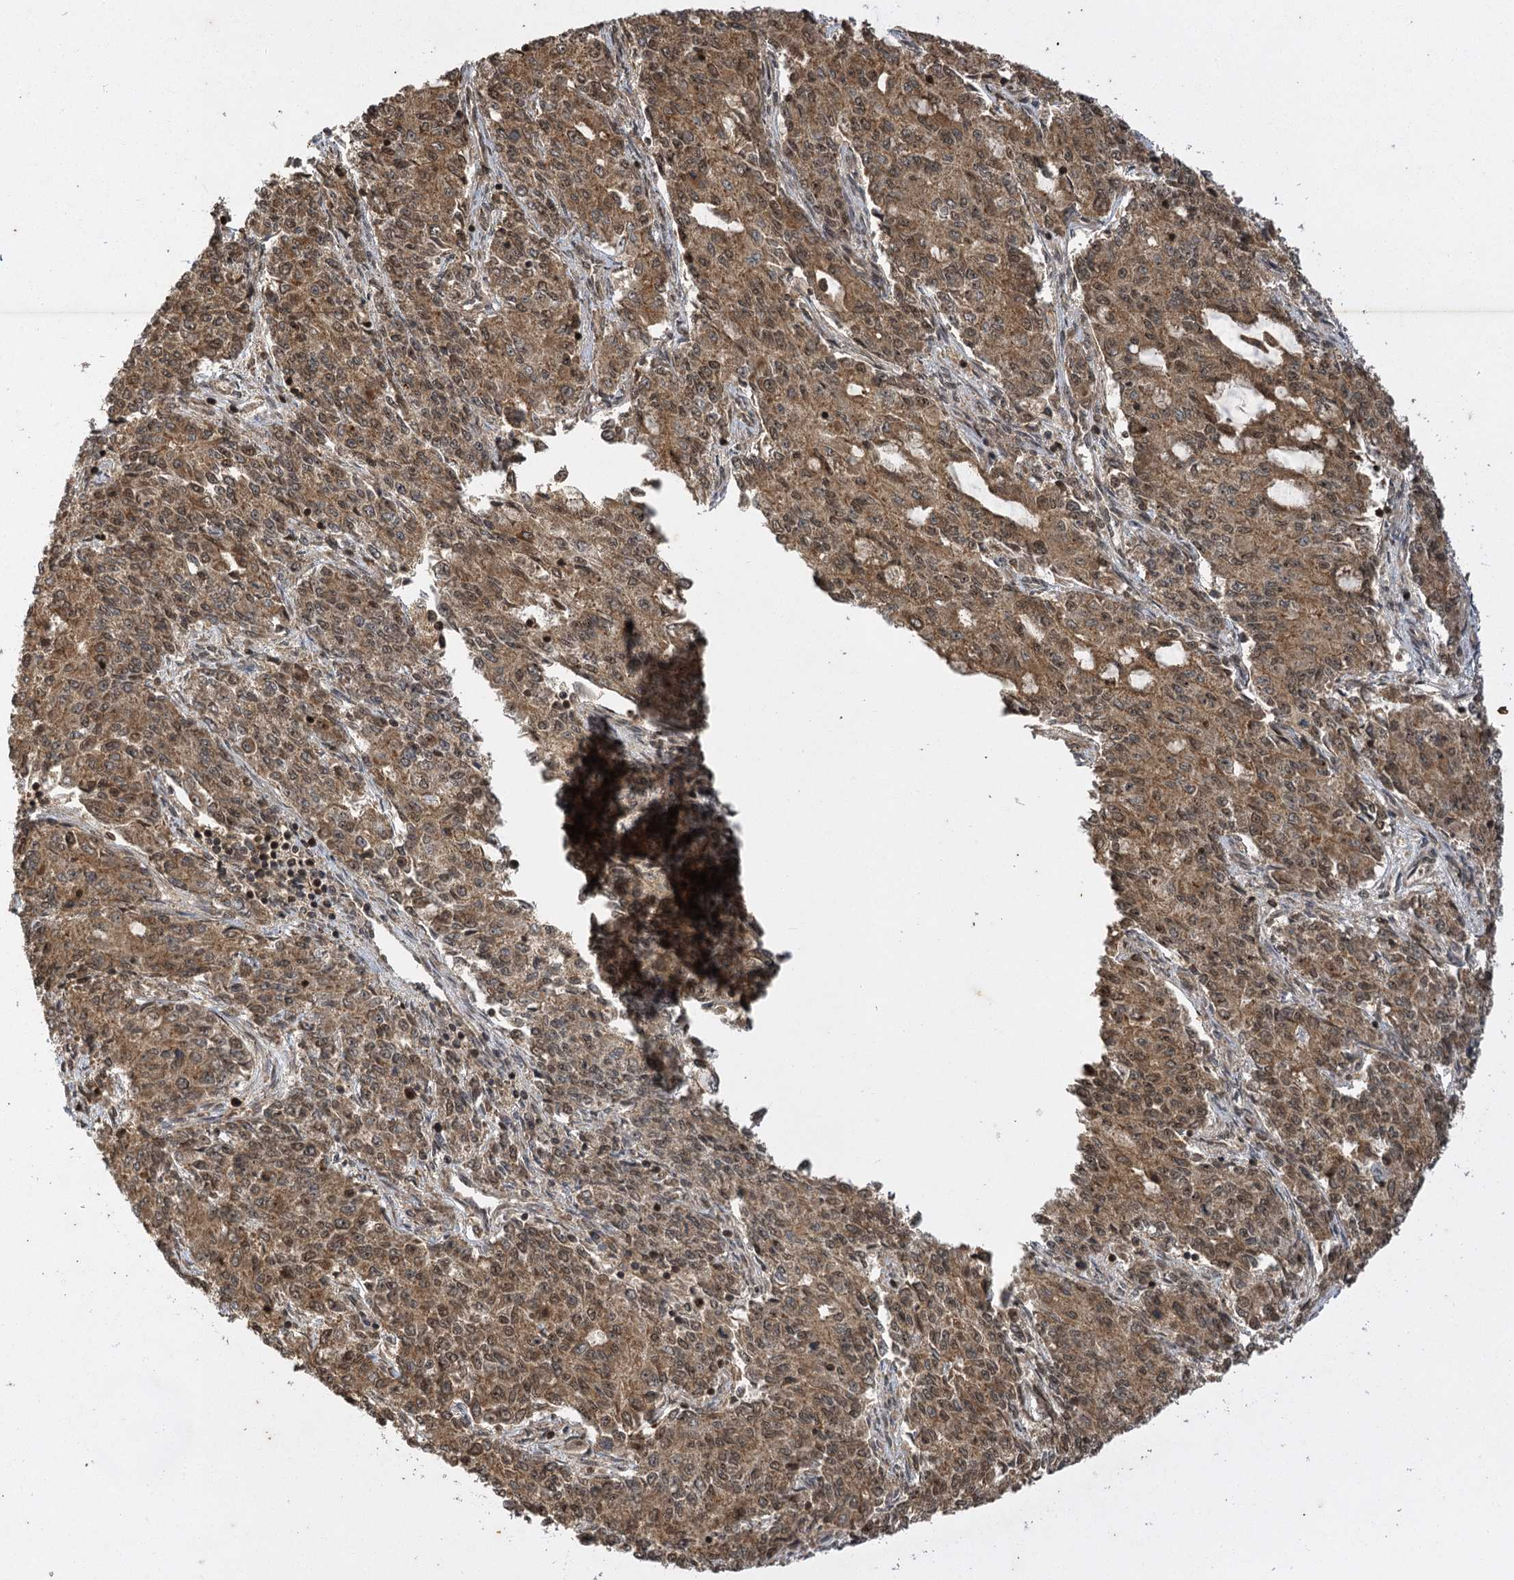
{"staining": {"intensity": "moderate", "quantity": ">75%", "location": "cytoplasmic/membranous,nuclear"}, "tissue": "endometrial cancer", "cell_type": "Tumor cells", "image_type": "cancer", "snomed": [{"axis": "morphology", "description": "Adenocarcinoma, NOS"}, {"axis": "topography", "description": "Endometrium"}], "caption": "High-power microscopy captured an immunohistochemistry (IHC) micrograph of adenocarcinoma (endometrial), revealing moderate cytoplasmic/membranous and nuclear positivity in about >75% of tumor cells. Using DAB (3,3'-diaminobenzidine) (brown) and hematoxylin (blue) stains, captured at high magnification using brightfield microscopy.", "gene": "IL11RA", "patient": {"sex": "female", "age": 50}}